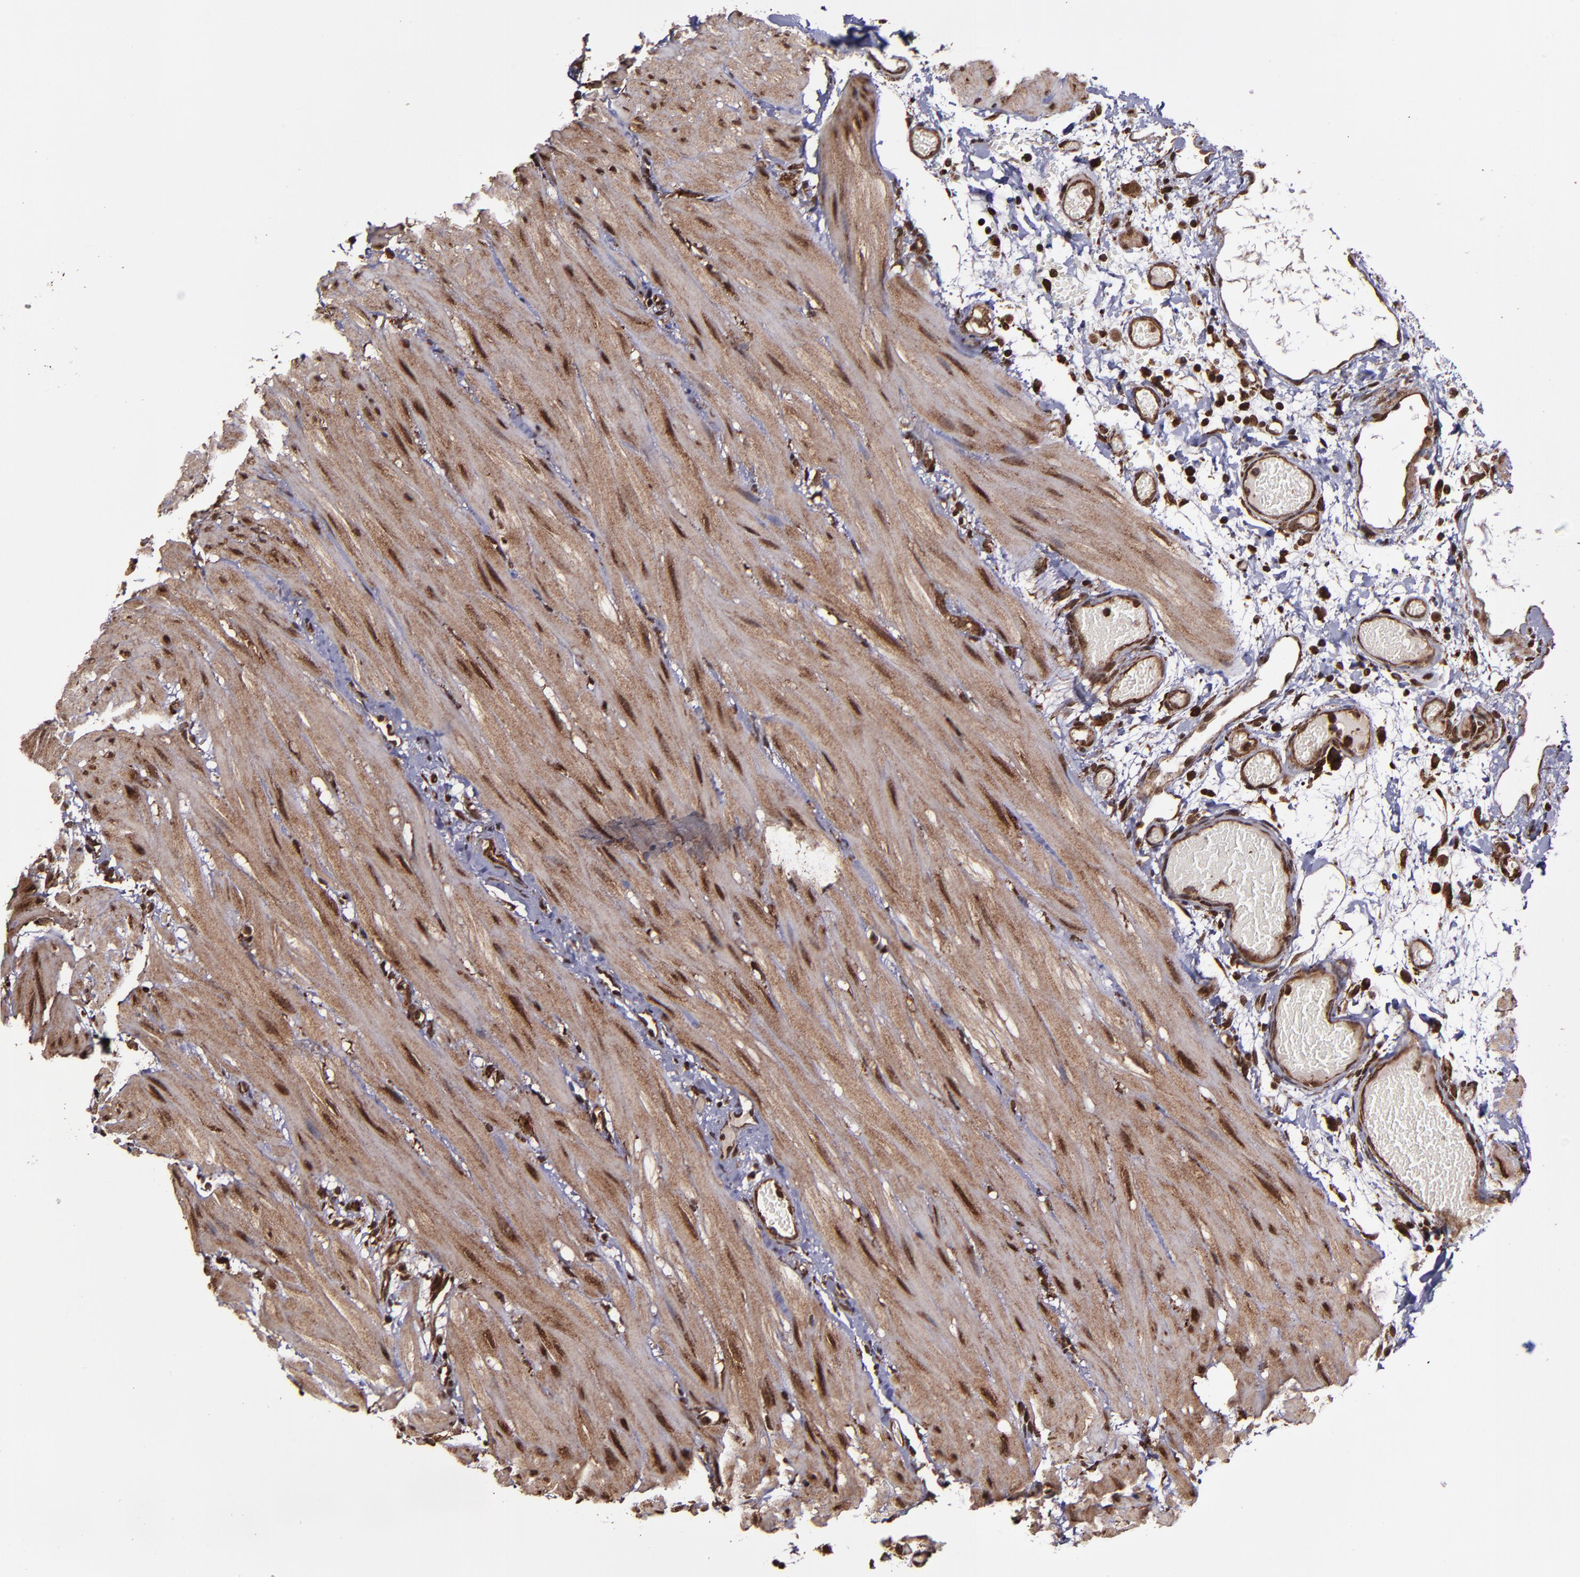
{"staining": {"intensity": "strong", "quantity": ">75%", "location": "cytoplasmic/membranous,nuclear"}, "tissue": "small intestine", "cell_type": "Glandular cells", "image_type": "normal", "snomed": [{"axis": "morphology", "description": "Normal tissue, NOS"}, {"axis": "topography", "description": "Small intestine"}], "caption": "Glandular cells demonstrate high levels of strong cytoplasmic/membranous,nuclear positivity in about >75% of cells in unremarkable human small intestine. (brown staining indicates protein expression, while blue staining denotes nuclei).", "gene": "EIF4ENIF1", "patient": {"sex": "female", "age": 61}}